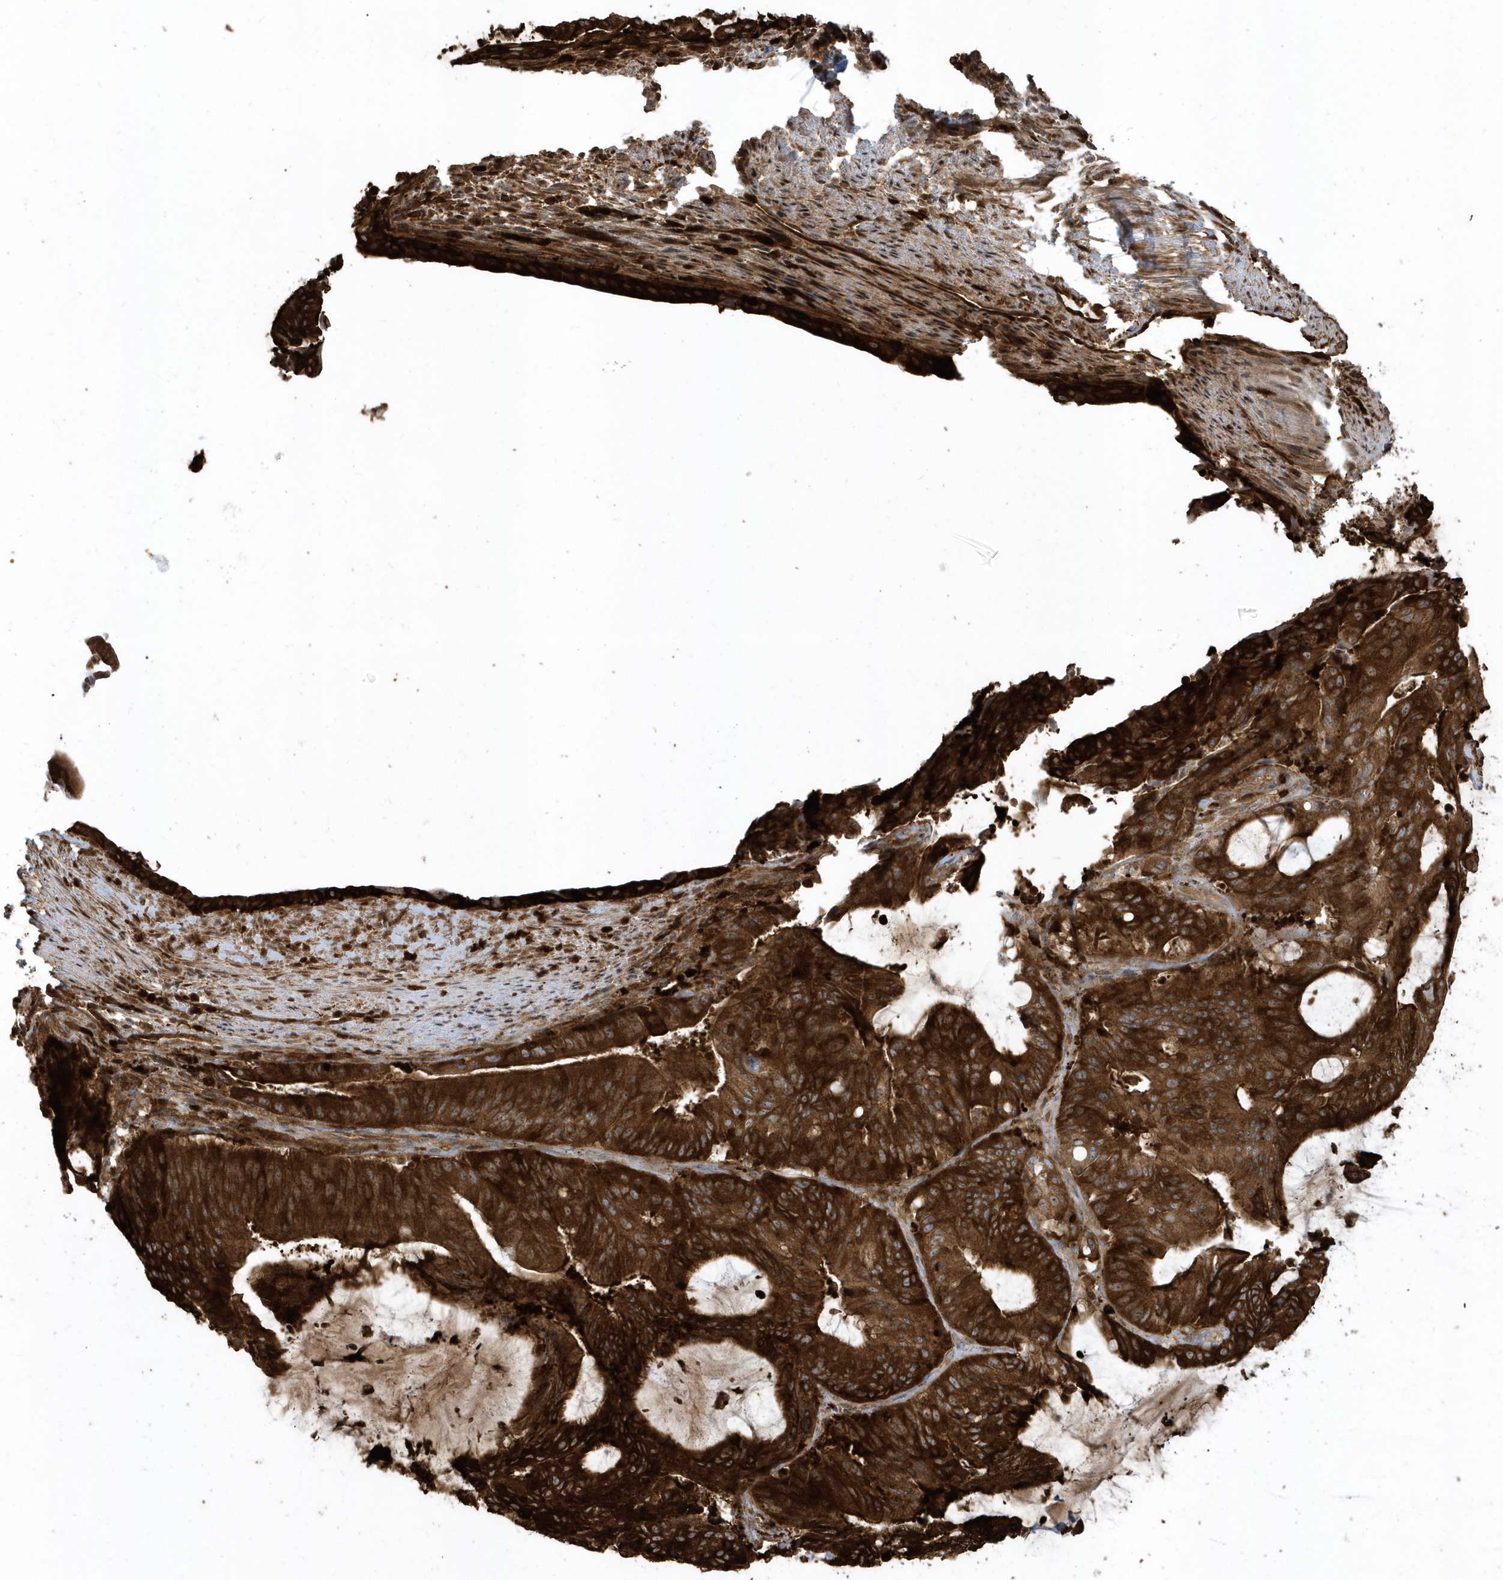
{"staining": {"intensity": "strong", "quantity": ">75%", "location": "cytoplasmic/membranous"}, "tissue": "liver cancer", "cell_type": "Tumor cells", "image_type": "cancer", "snomed": [{"axis": "morphology", "description": "Normal tissue, NOS"}, {"axis": "morphology", "description": "Cholangiocarcinoma"}, {"axis": "topography", "description": "Liver"}, {"axis": "topography", "description": "Peripheral nerve tissue"}], "caption": "This photomicrograph reveals immunohistochemistry (IHC) staining of human liver cholangiocarcinoma, with high strong cytoplasmic/membranous expression in about >75% of tumor cells.", "gene": "CLCN6", "patient": {"sex": "female", "age": 73}}